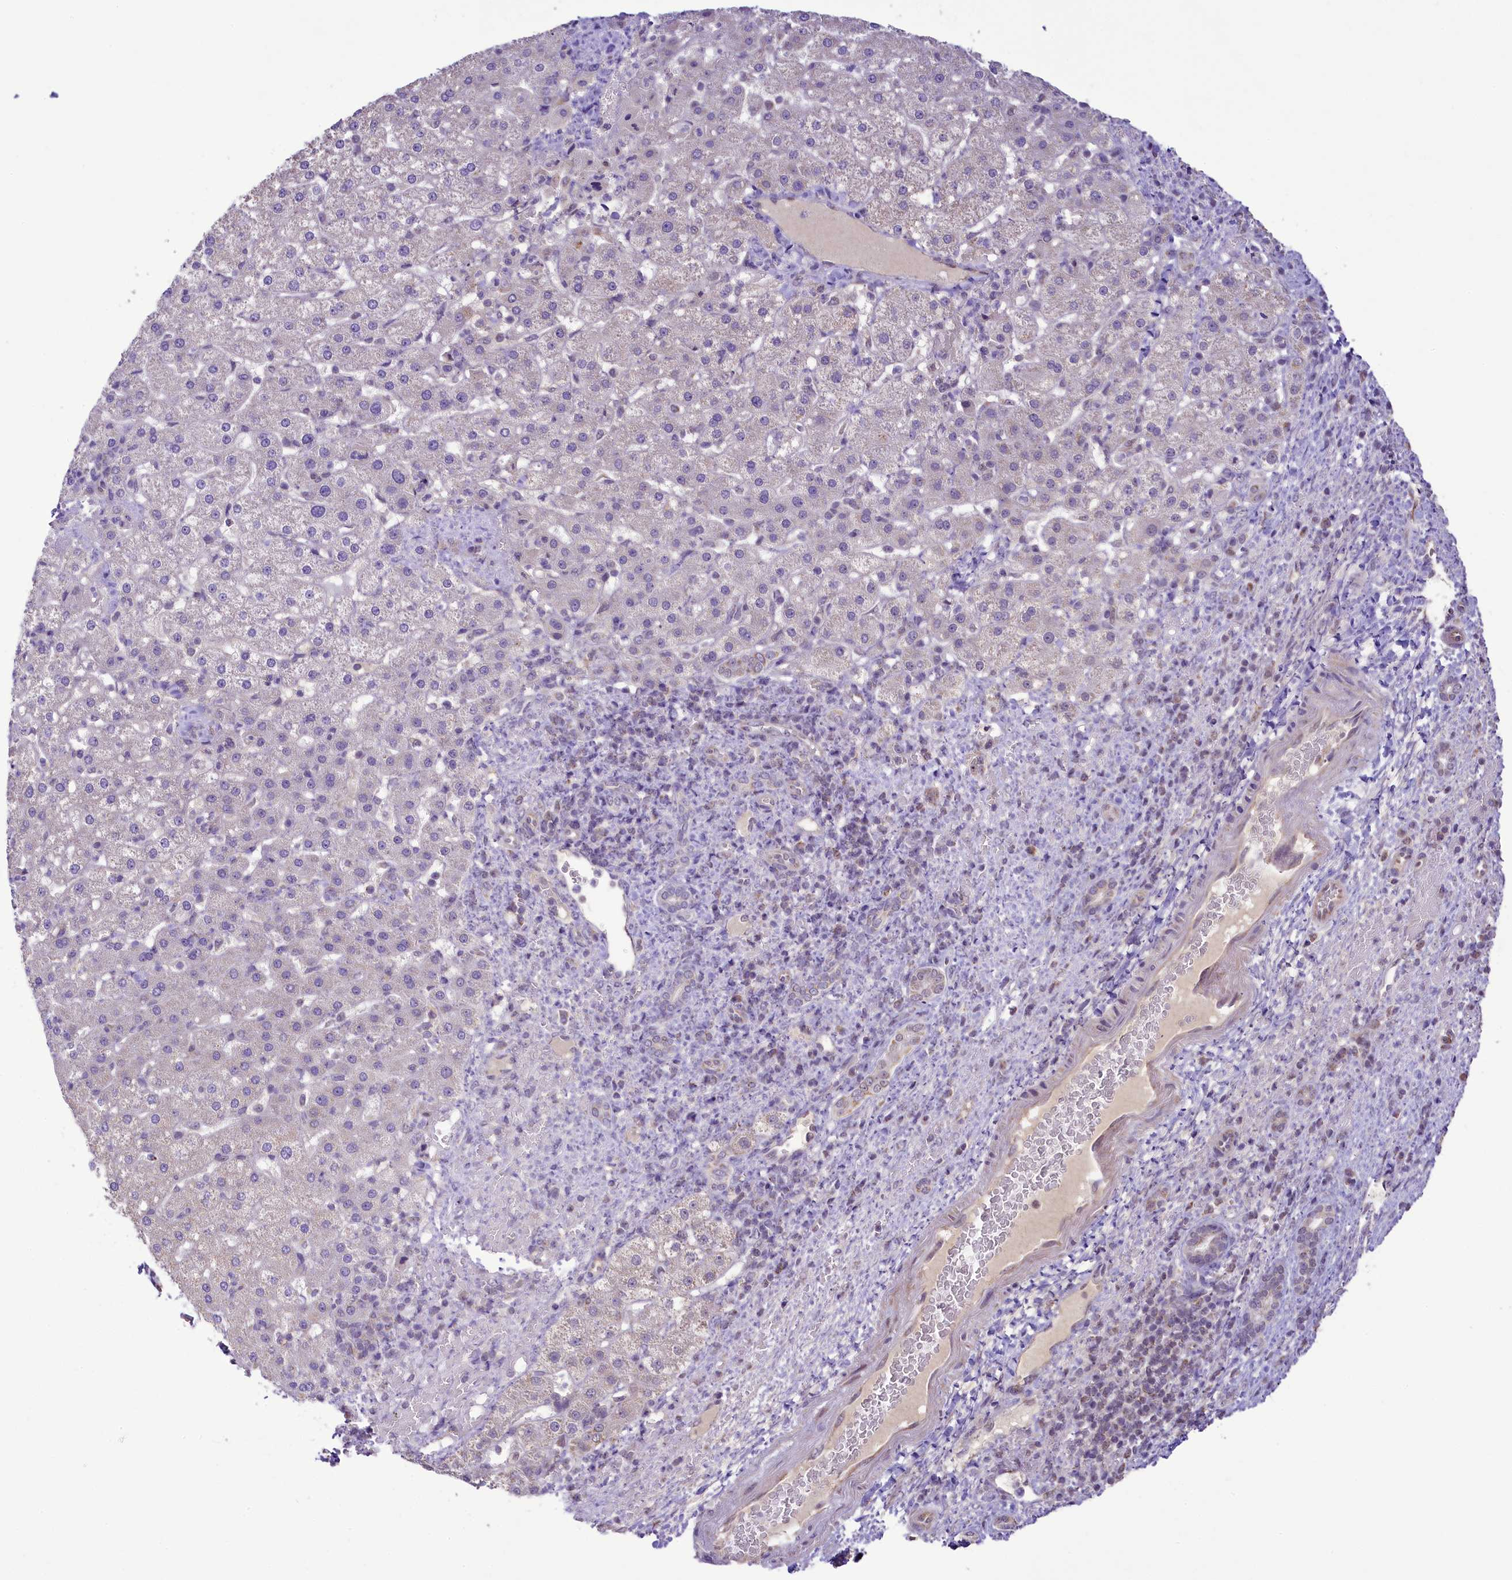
{"staining": {"intensity": "weak", "quantity": "25%-75%", "location": "cytoplasmic/membranous"}, "tissue": "liver cancer", "cell_type": "Tumor cells", "image_type": "cancer", "snomed": [{"axis": "morphology", "description": "Normal tissue, NOS"}, {"axis": "morphology", "description": "Carcinoma, Hepatocellular, NOS"}, {"axis": "topography", "description": "Liver"}], "caption": "A photomicrograph of human liver hepatocellular carcinoma stained for a protein demonstrates weak cytoplasmic/membranous brown staining in tumor cells.", "gene": "PAF1", "patient": {"sex": "male", "age": 57}}